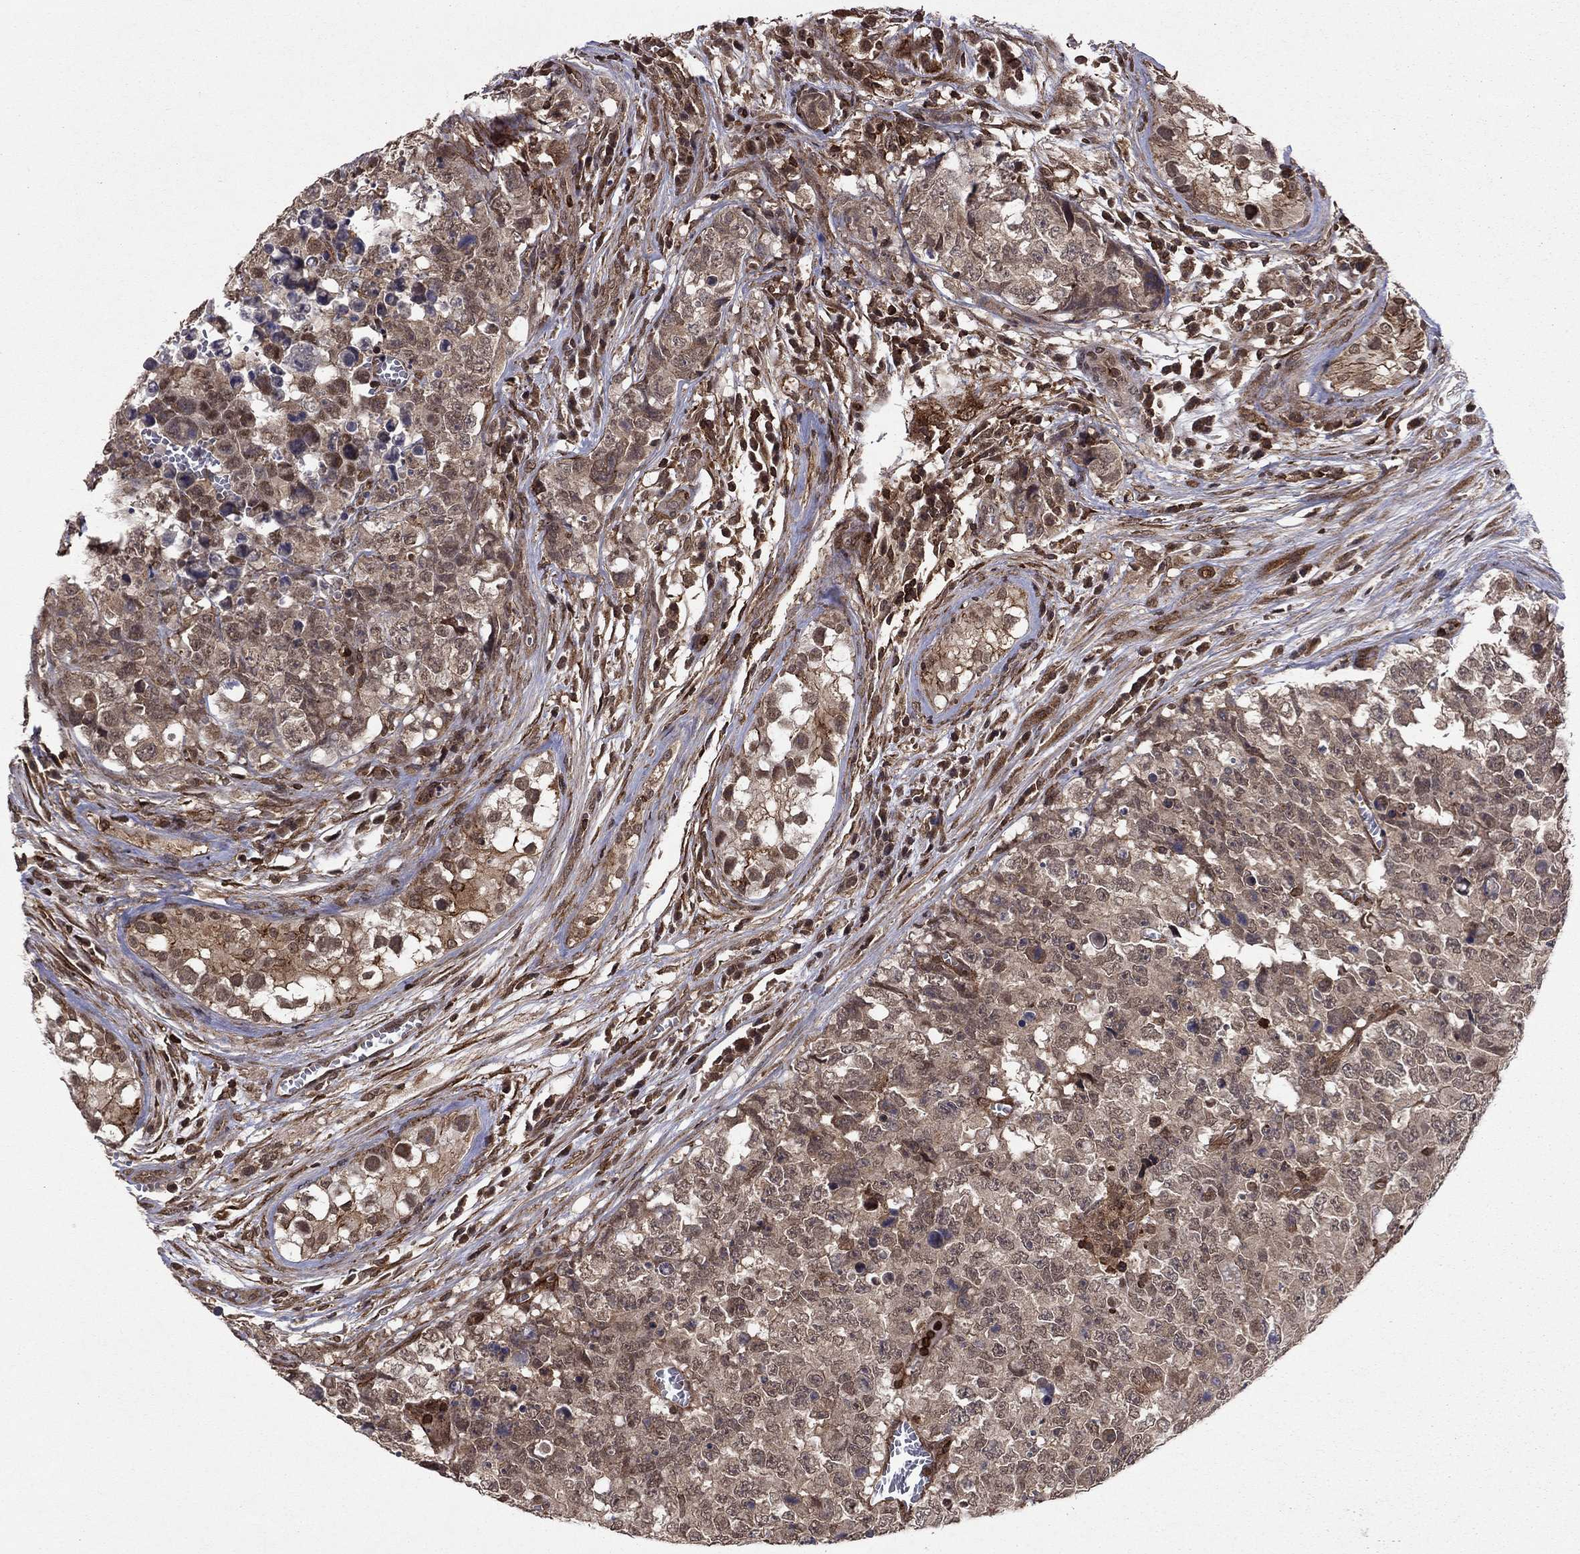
{"staining": {"intensity": "negative", "quantity": "none", "location": "none"}, "tissue": "testis cancer", "cell_type": "Tumor cells", "image_type": "cancer", "snomed": [{"axis": "morphology", "description": "Carcinoma, Embryonal, NOS"}, {"axis": "topography", "description": "Testis"}], "caption": "Testis cancer was stained to show a protein in brown. There is no significant staining in tumor cells.", "gene": "SSX2IP", "patient": {"sex": "male", "age": 23}}